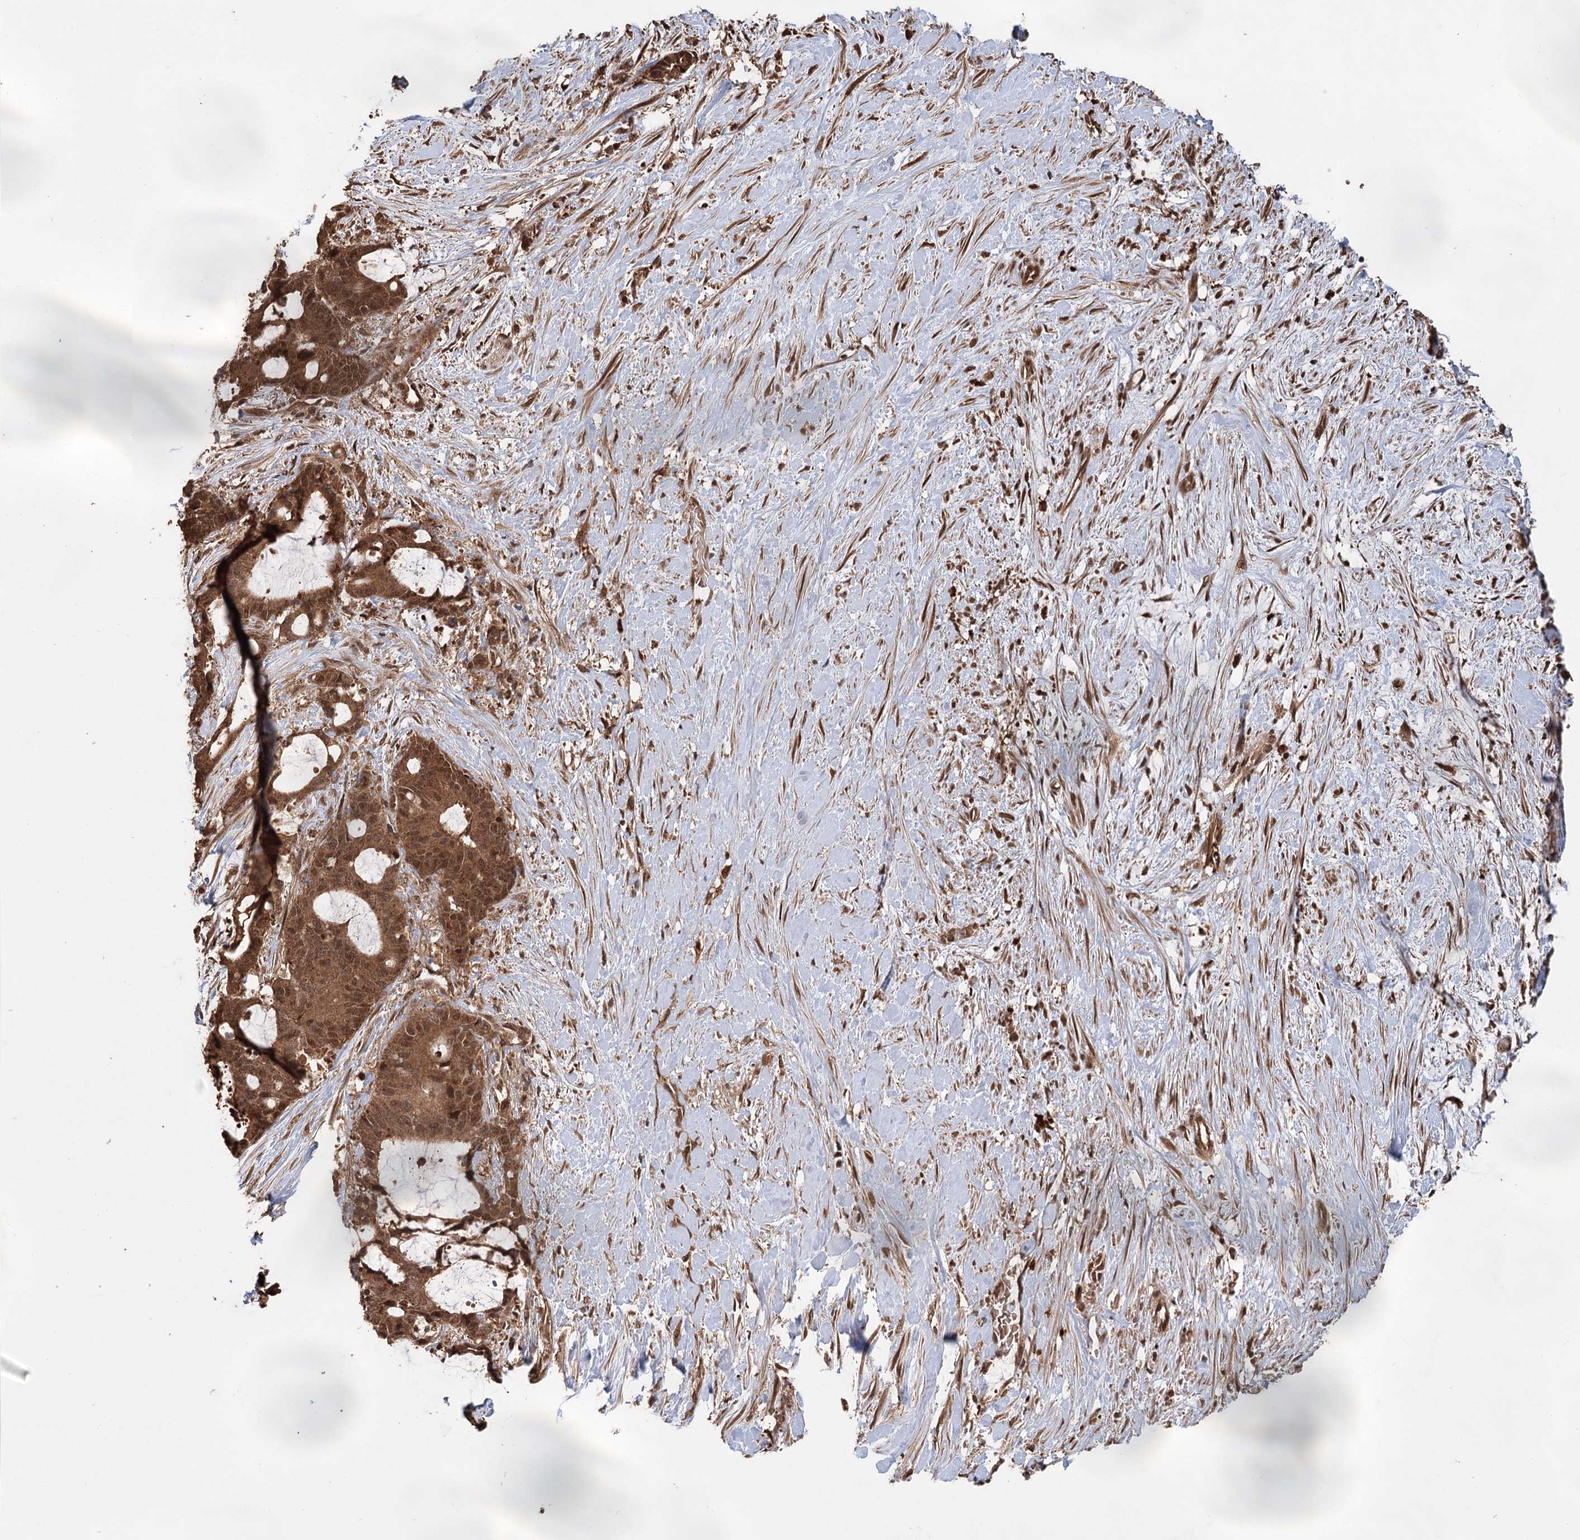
{"staining": {"intensity": "moderate", "quantity": ">75%", "location": "cytoplasmic/membranous,nuclear"}, "tissue": "liver cancer", "cell_type": "Tumor cells", "image_type": "cancer", "snomed": [{"axis": "morphology", "description": "Normal tissue, NOS"}, {"axis": "morphology", "description": "Cholangiocarcinoma"}, {"axis": "topography", "description": "Liver"}, {"axis": "topography", "description": "Peripheral nerve tissue"}], "caption": "High-power microscopy captured an immunohistochemistry (IHC) photomicrograph of liver cancer (cholangiocarcinoma), revealing moderate cytoplasmic/membranous and nuclear staining in approximately >75% of tumor cells.", "gene": "N6AMT1", "patient": {"sex": "female", "age": 73}}